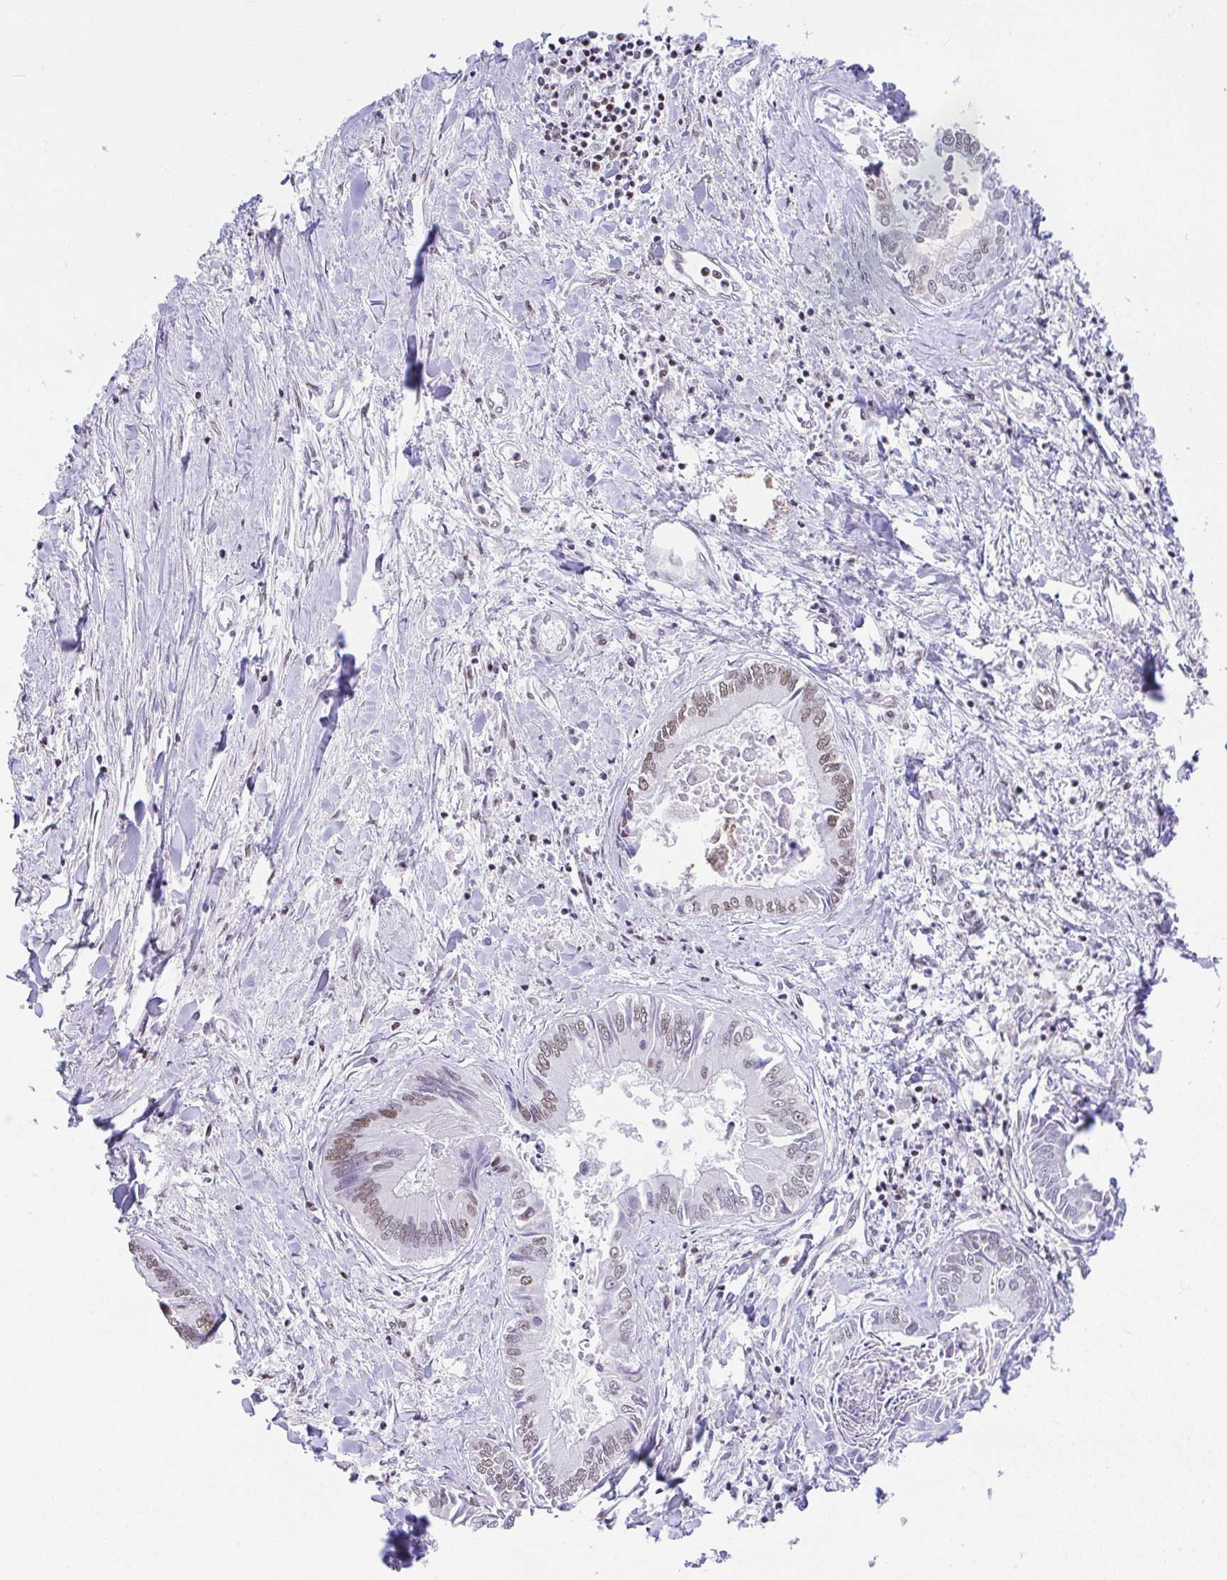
{"staining": {"intensity": "moderate", "quantity": ">75%", "location": "nuclear"}, "tissue": "liver cancer", "cell_type": "Tumor cells", "image_type": "cancer", "snomed": [{"axis": "morphology", "description": "Cholangiocarcinoma"}, {"axis": "topography", "description": "Liver"}], "caption": "Human cholangiocarcinoma (liver) stained with a brown dye exhibits moderate nuclear positive expression in about >75% of tumor cells.", "gene": "DDX52", "patient": {"sex": "male", "age": 66}}